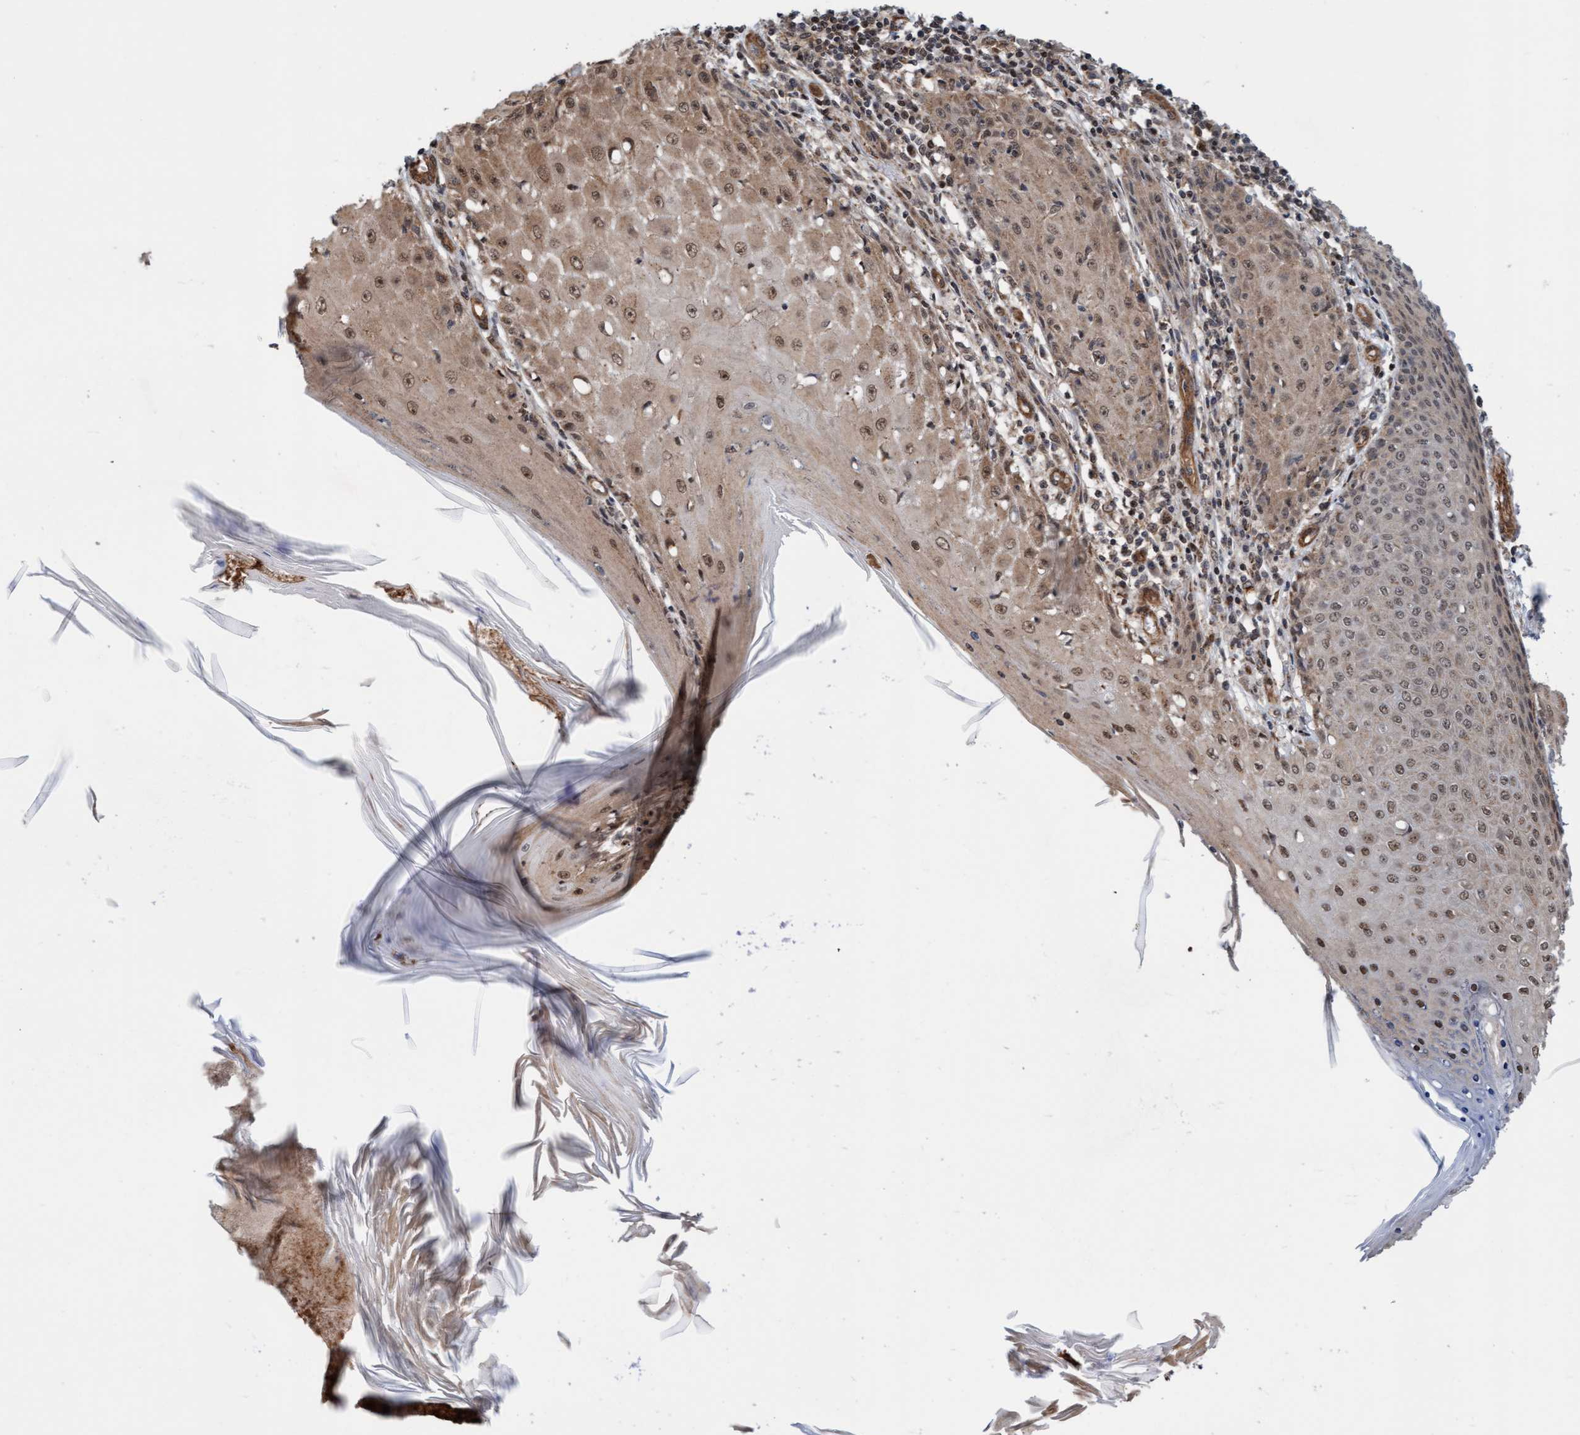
{"staining": {"intensity": "moderate", "quantity": "25%-75%", "location": "cytoplasmic/membranous,nuclear"}, "tissue": "skin cancer", "cell_type": "Tumor cells", "image_type": "cancer", "snomed": [{"axis": "morphology", "description": "Squamous cell carcinoma, NOS"}, {"axis": "topography", "description": "Skin"}], "caption": "Immunohistochemical staining of skin squamous cell carcinoma displays medium levels of moderate cytoplasmic/membranous and nuclear protein staining in approximately 25%-75% of tumor cells.", "gene": "STXBP4", "patient": {"sex": "female", "age": 73}}